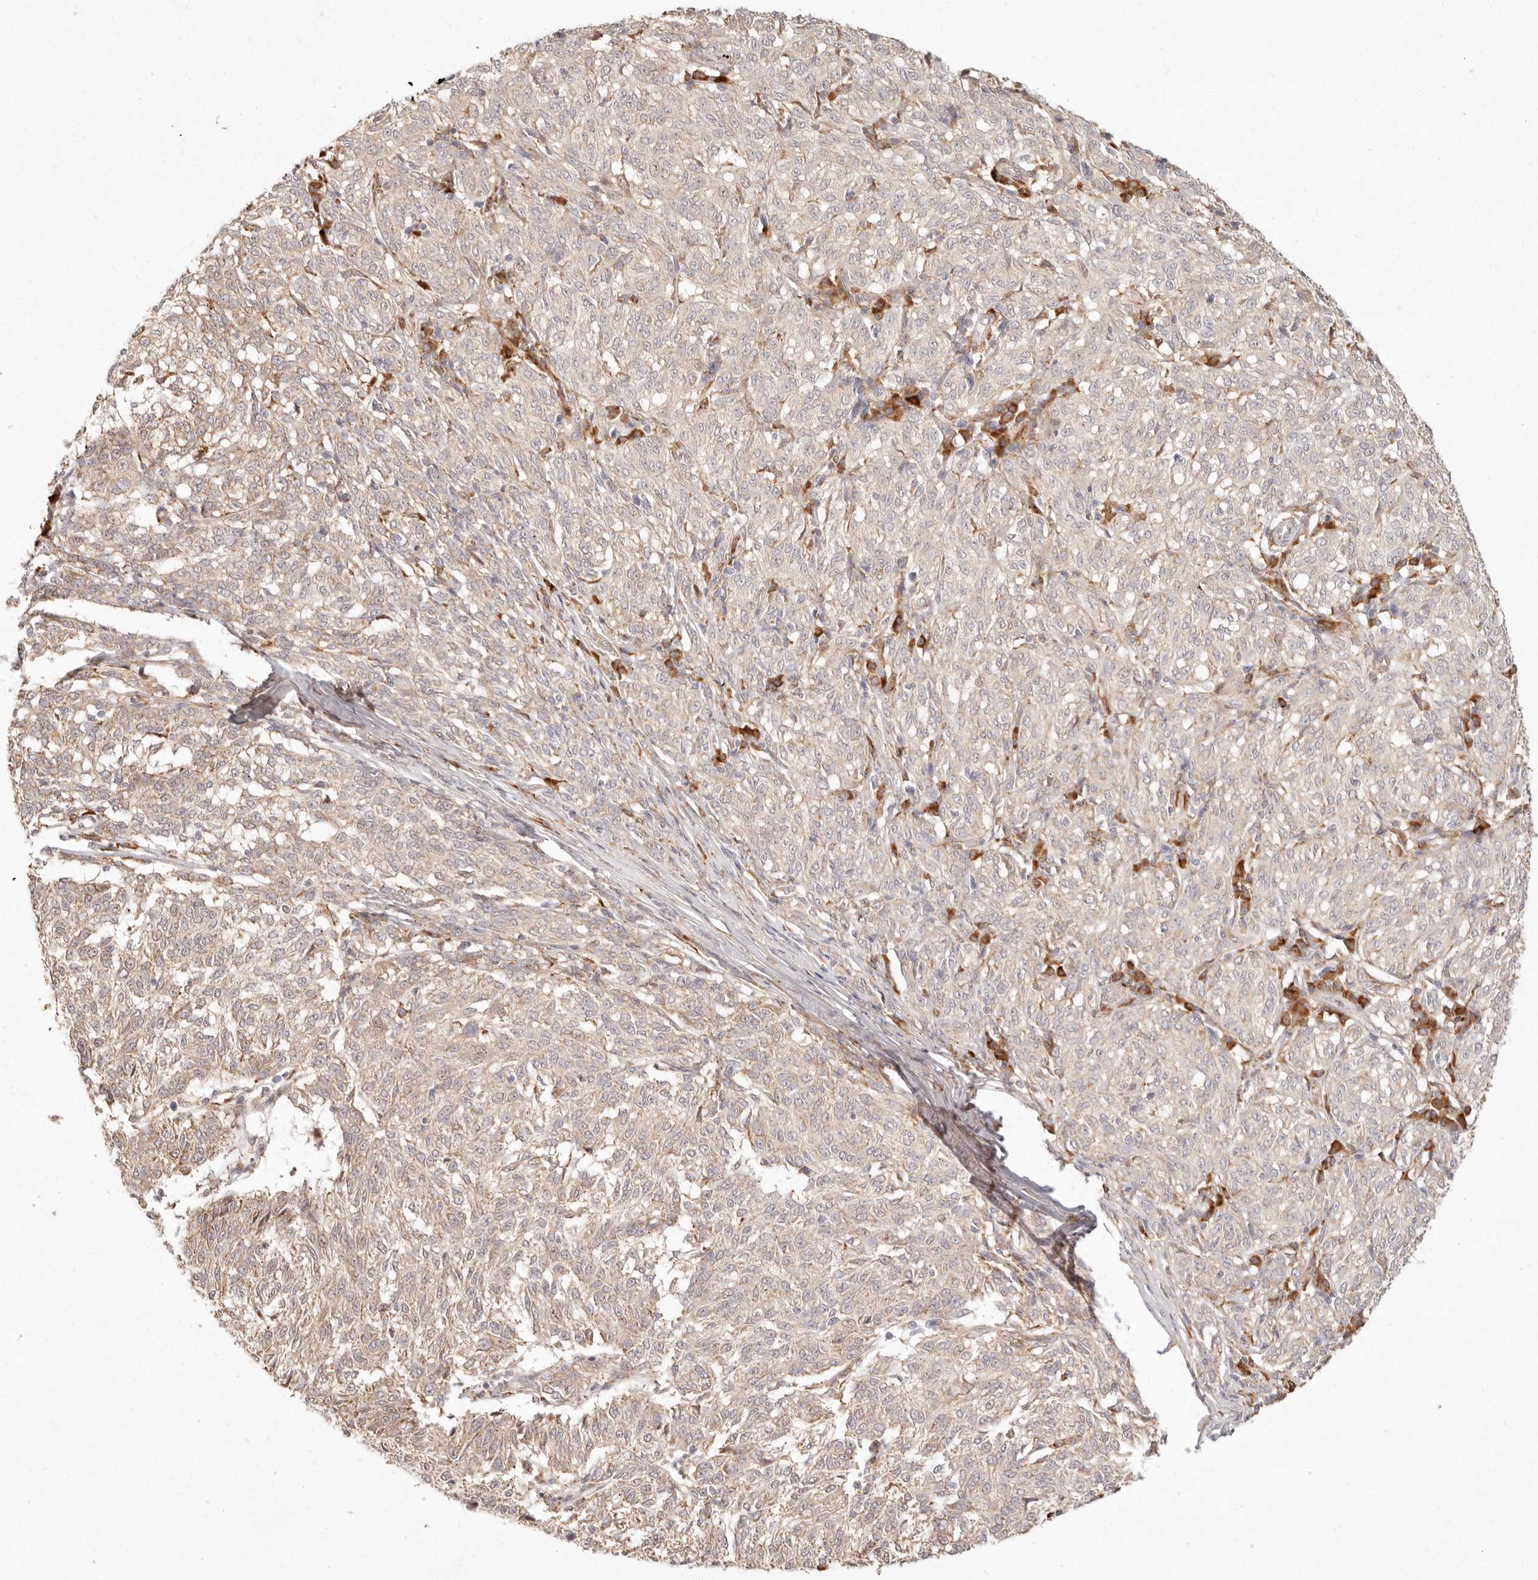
{"staining": {"intensity": "negative", "quantity": "none", "location": "none"}, "tissue": "melanoma", "cell_type": "Tumor cells", "image_type": "cancer", "snomed": [{"axis": "morphology", "description": "Malignant melanoma, NOS"}, {"axis": "topography", "description": "Skin"}], "caption": "An IHC photomicrograph of melanoma is shown. There is no staining in tumor cells of melanoma.", "gene": "C1orf127", "patient": {"sex": "female", "age": 72}}